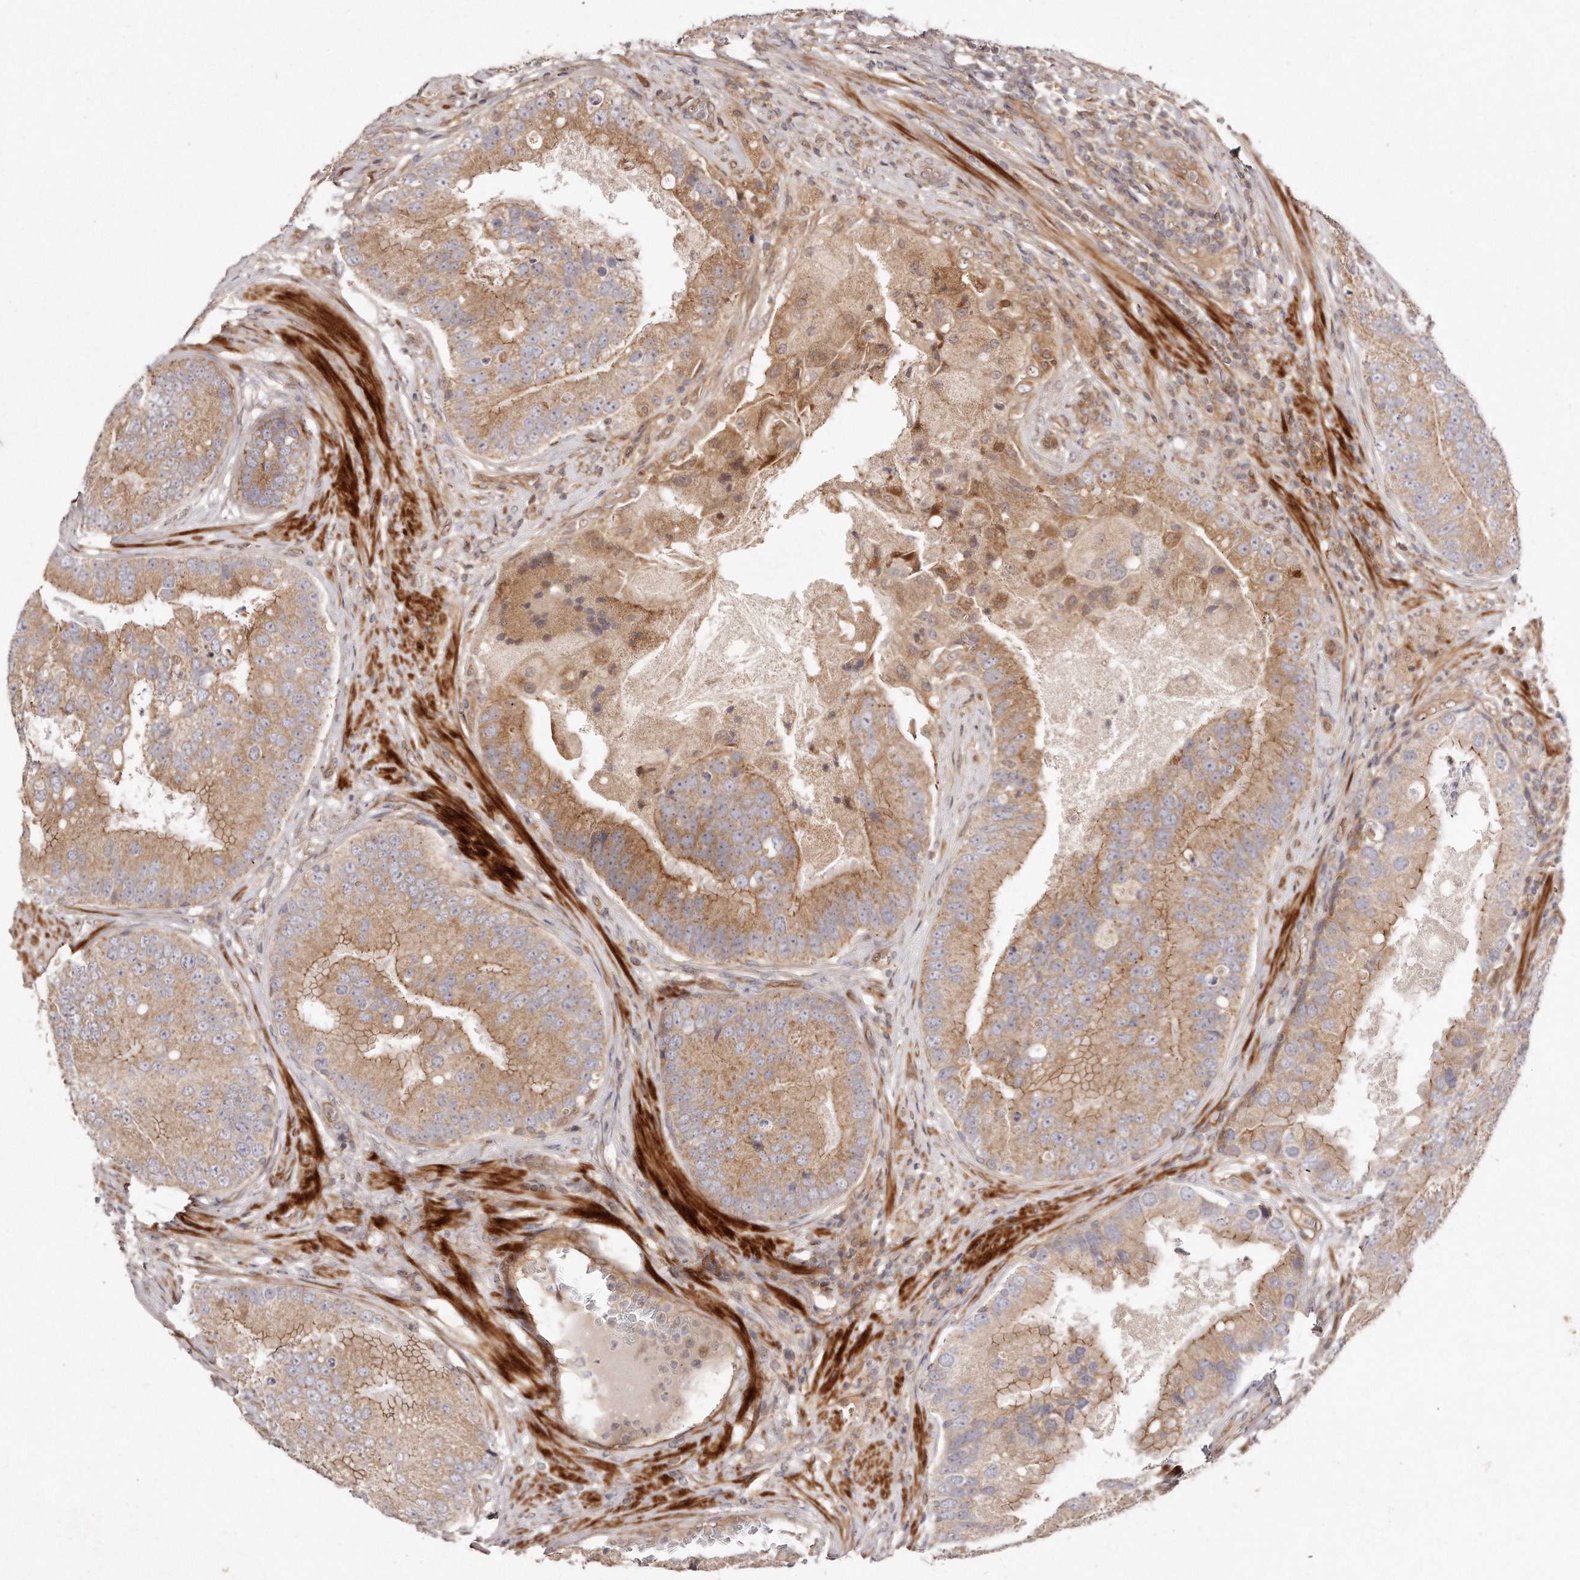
{"staining": {"intensity": "moderate", "quantity": ">75%", "location": "cytoplasmic/membranous"}, "tissue": "prostate cancer", "cell_type": "Tumor cells", "image_type": "cancer", "snomed": [{"axis": "morphology", "description": "Adenocarcinoma, High grade"}, {"axis": "topography", "description": "Prostate"}], "caption": "Moderate cytoplasmic/membranous positivity for a protein is identified in about >75% of tumor cells of high-grade adenocarcinoma (prostate) using immunohistochemistry (IHC).", "gene": "GBP4", "patient": {"sex": "male", "age": 70}}